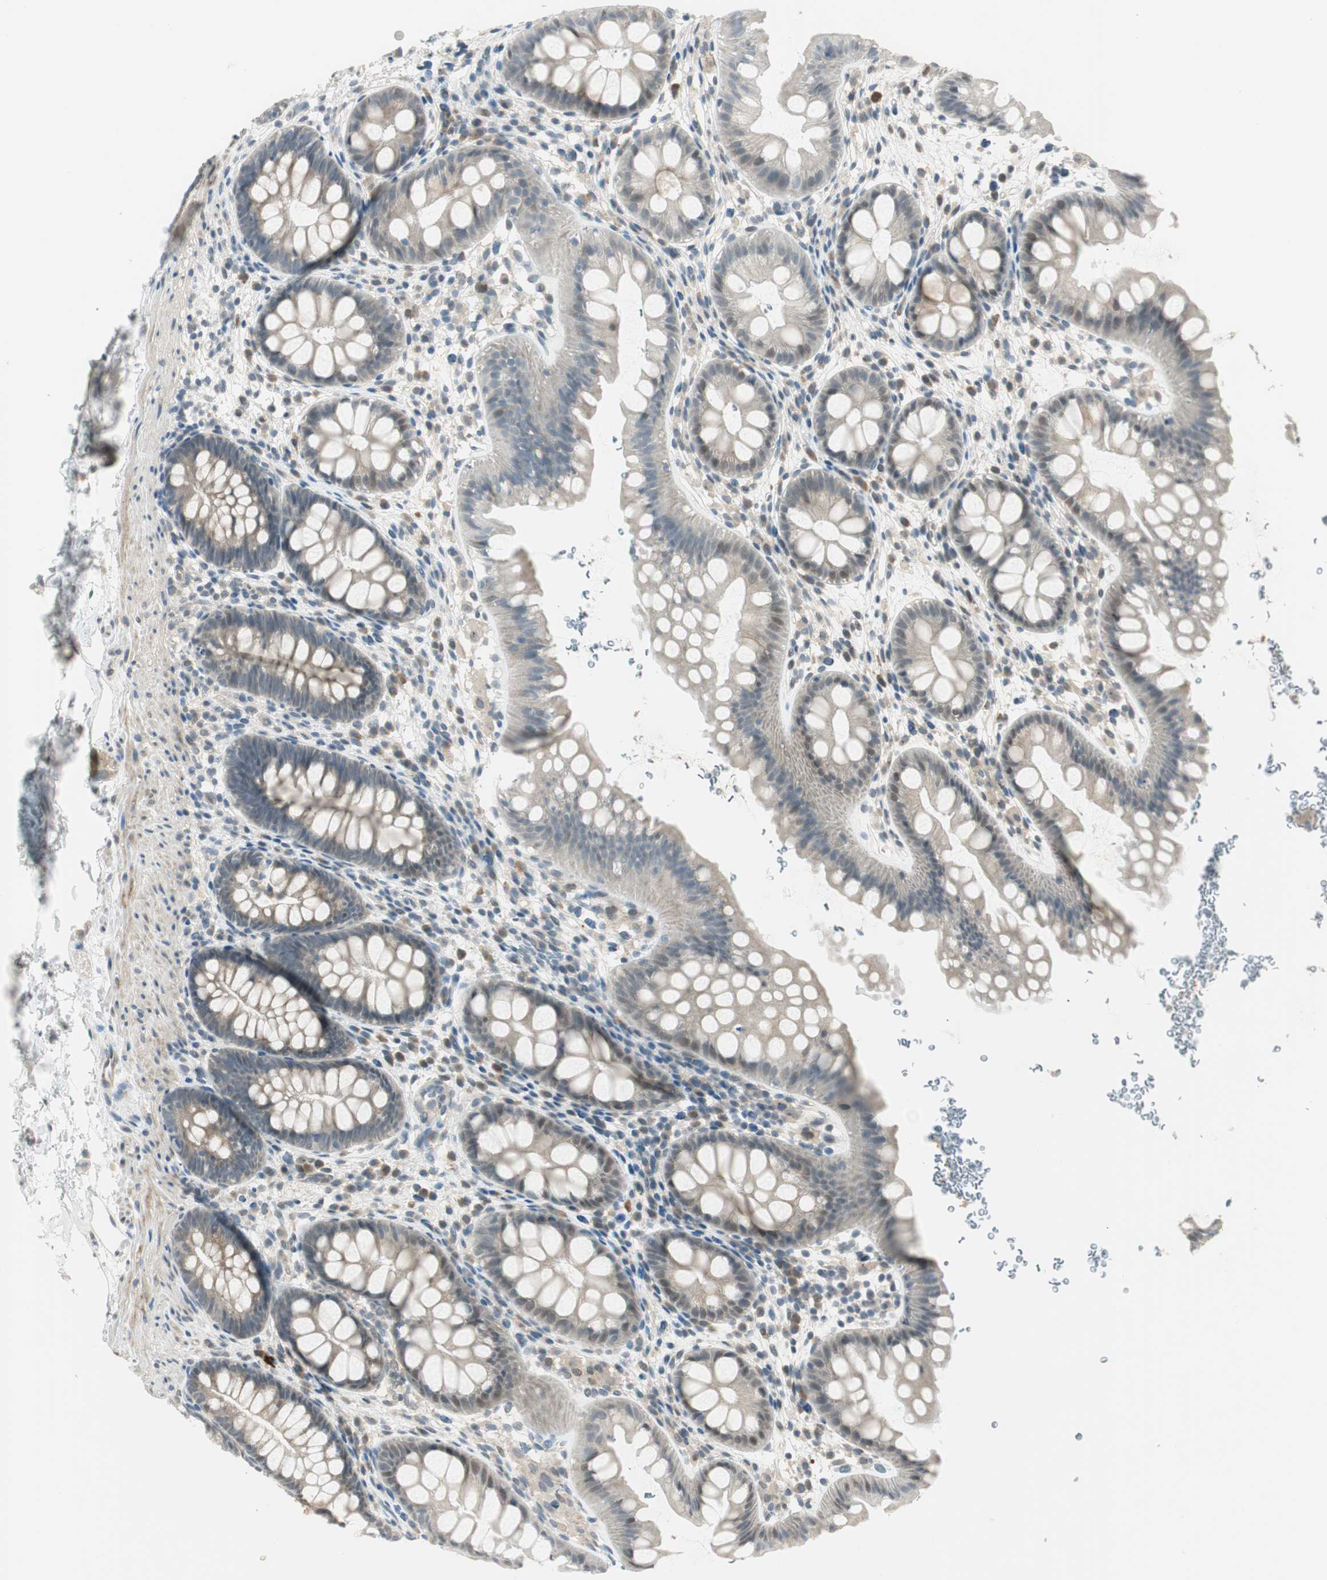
{"staining": {"intensity": "weak", "quantity": "<25%", "location": "cytoplasmic/membranous"}, "tissue": "rectum", "cell_type": "Glandular cells", "image_type": "normal", "snomed": [{"axis": "morphology", "description": "Normal tissue, NOS"}, {"axis": "topography", "description": "Rectum"}], "caption": "DAB immunohistochemical staining of unremarkable rectum displays no significant expression in glandular cells.", "gene": "PCDHB15", "patient": {"sex": "female", "age": 24}}